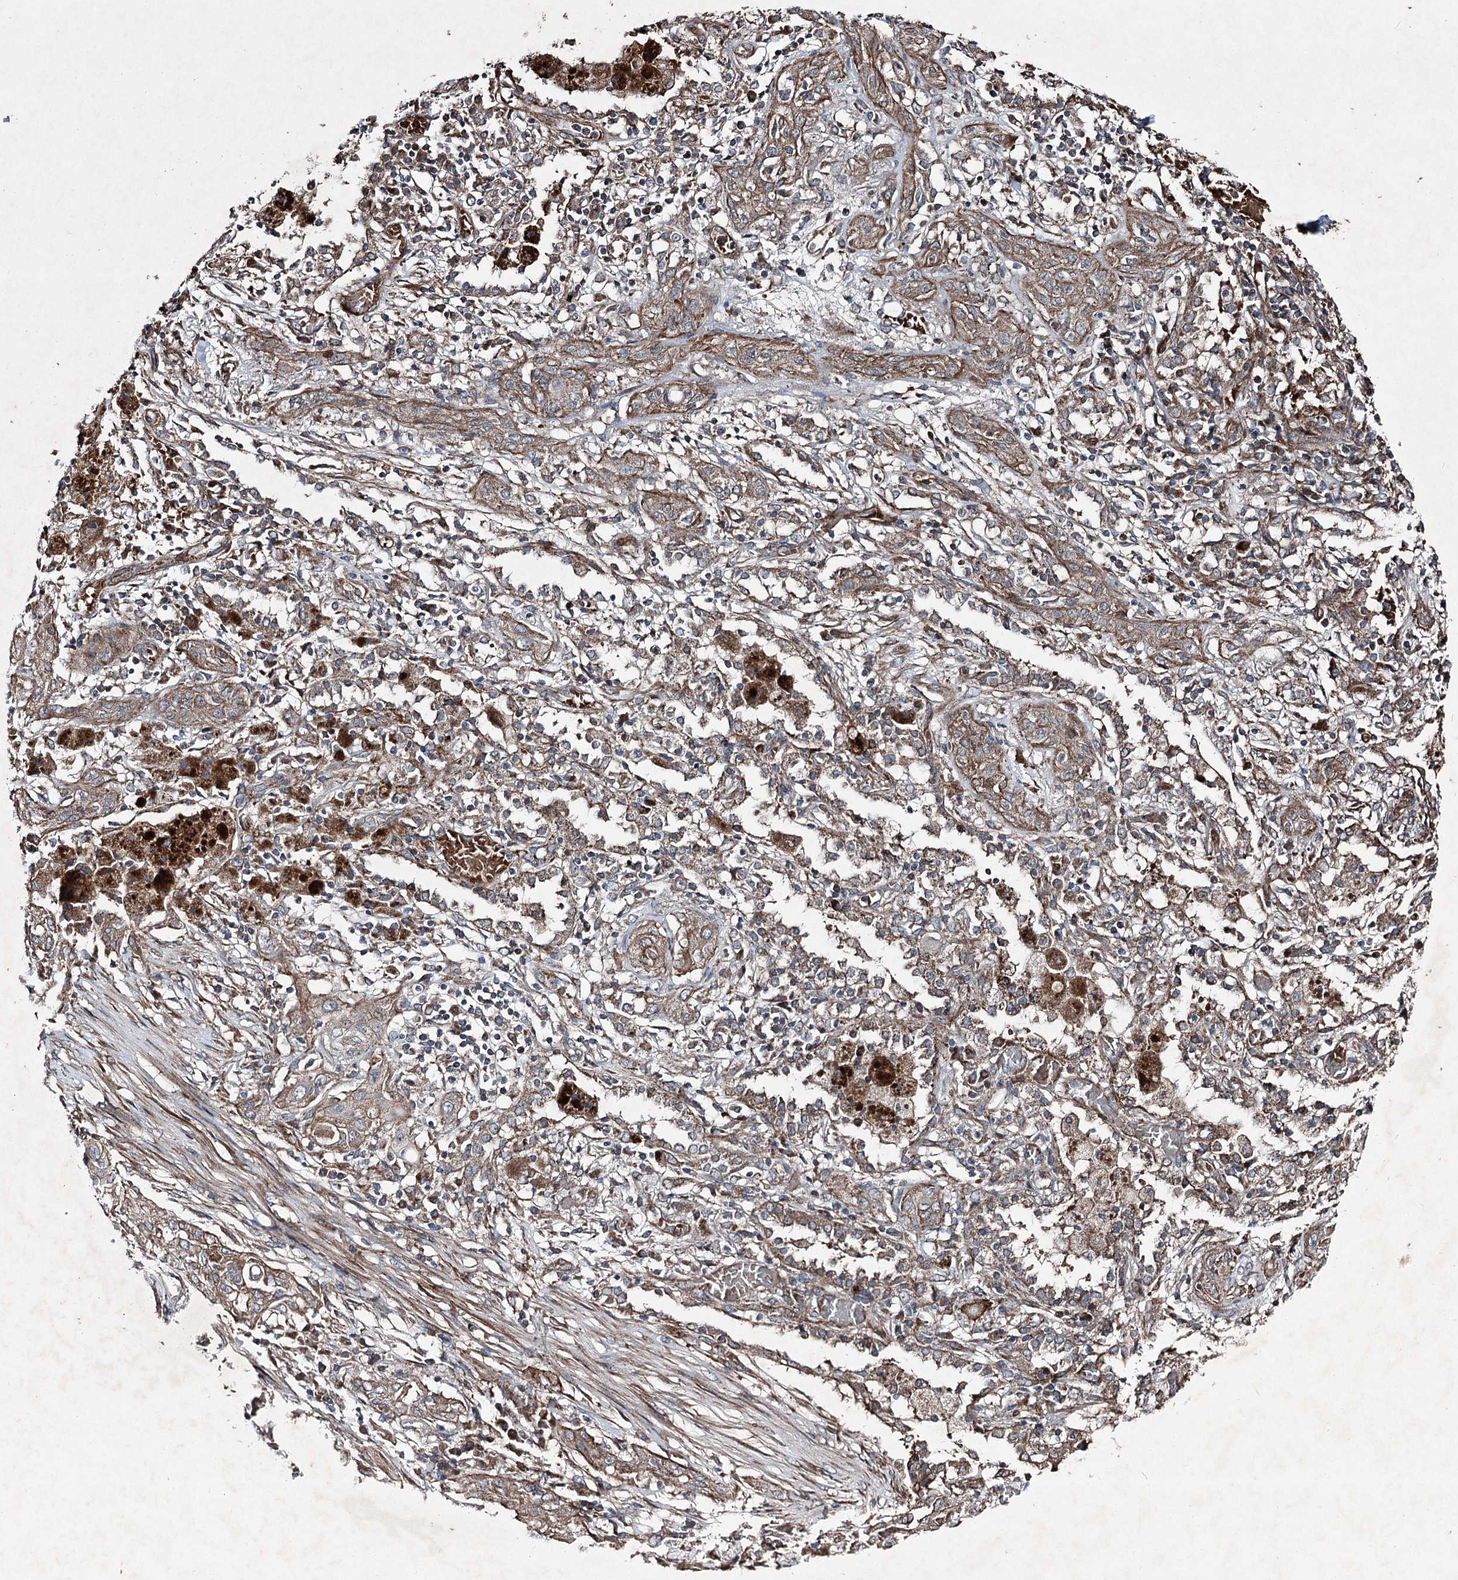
{"staining": {"intensity": "moderate", "quantity": ">75%", "location": "cytoplasmic/membranous"}, "tissue": "lung cancer", "cell_type": "Tumor cells", "image_type": "cancer", "snomed": [{"axis": "morphology", "description": "Squamous cell carcinoma, NOS"}, {"axis": "topography", "description": "Lung"}], "caption": "Immunohistochemical staining of human lung squamous cell carcinoma exhibits medium levels of moderate cytoplasmic/membranous expression in approximately >75% of tumor cells. The protein is stained brown, and the nuclei are stained in blue (DAB IHC with brightfield microscopy, high magnification).", "gene": "SERINC5", "patient": {"sex": "female", "age": 47}}